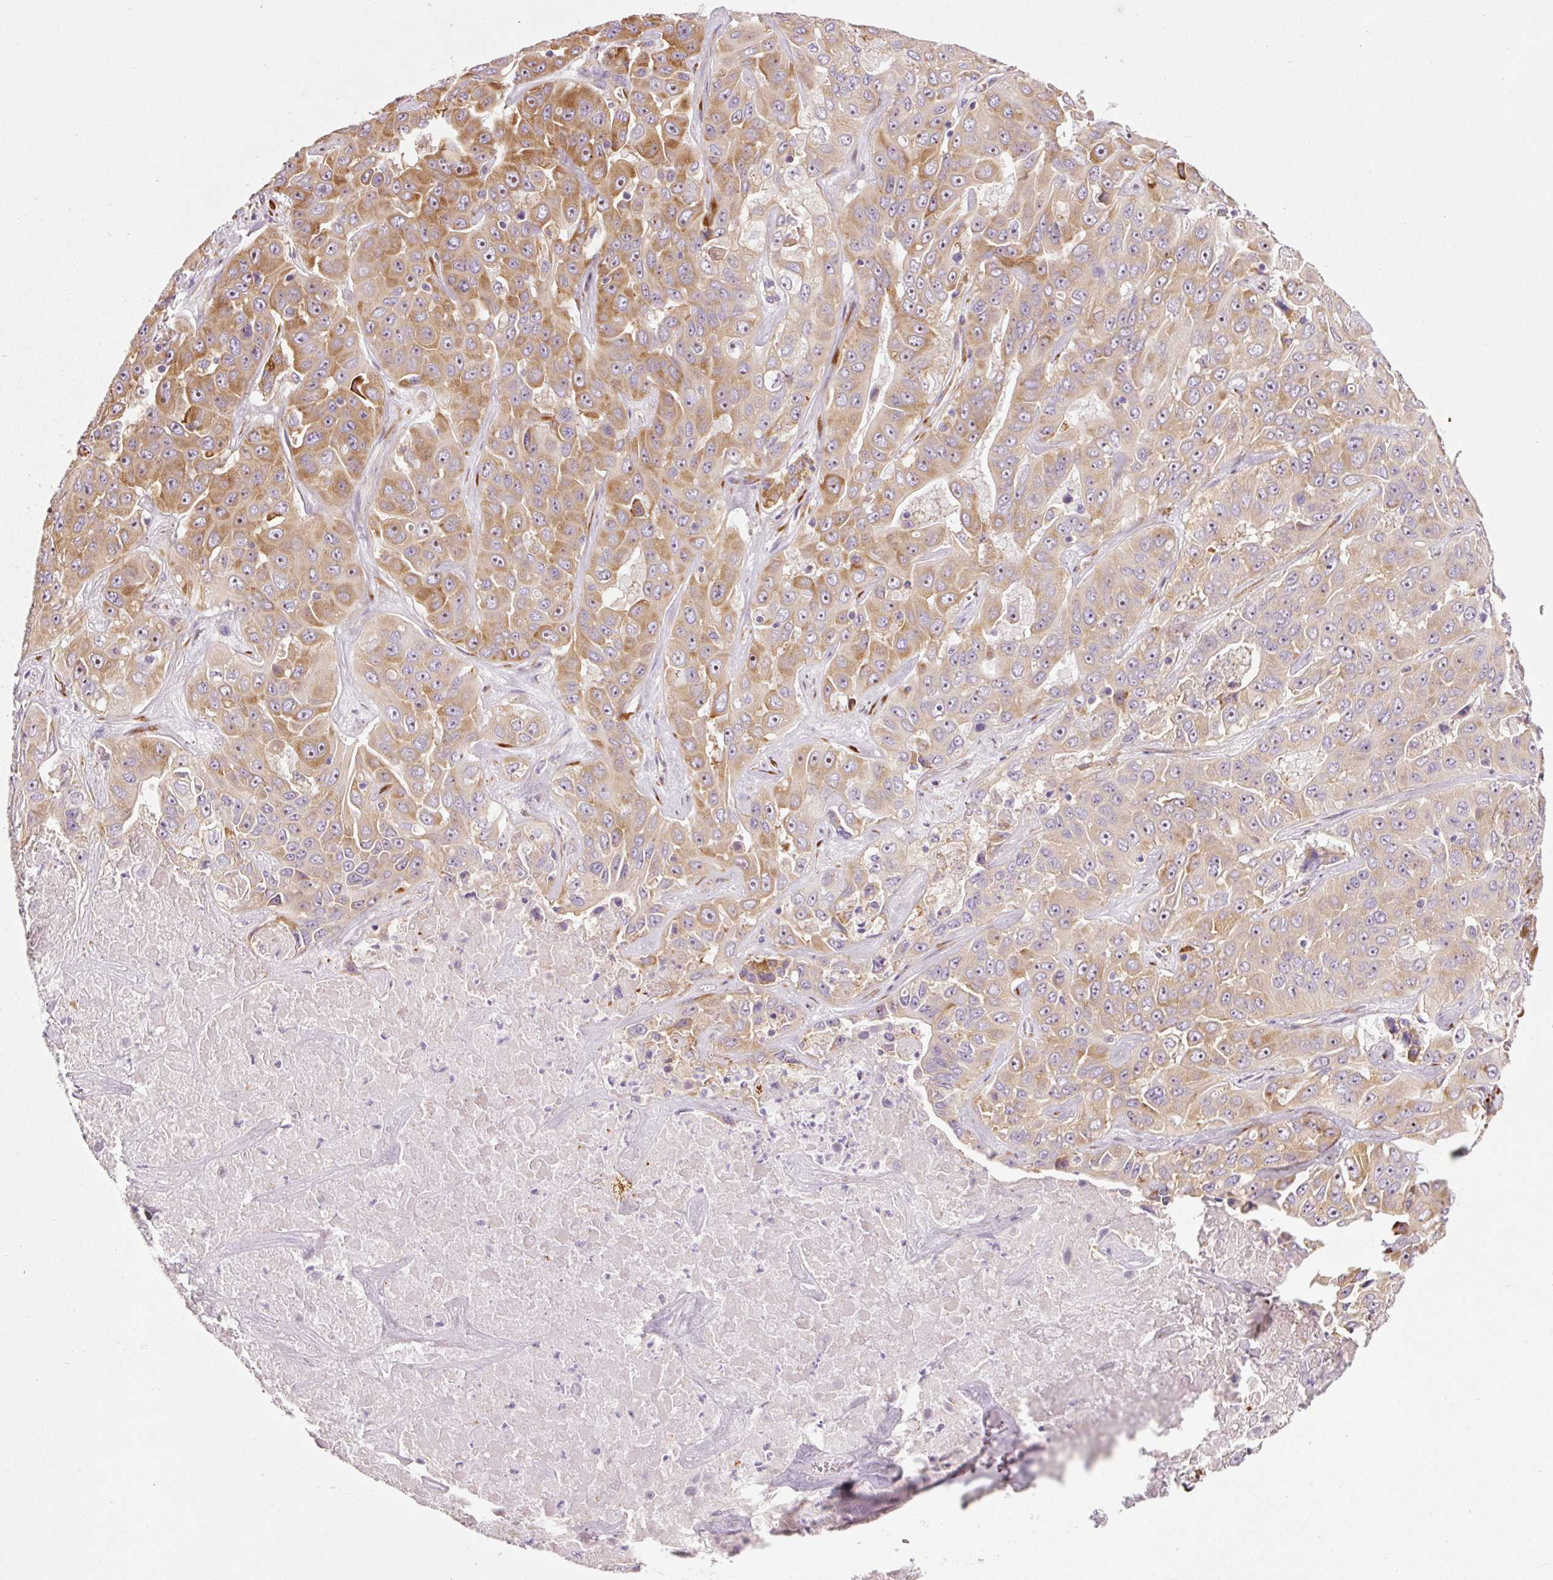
{"staining": {"intensity": "moderate", "quantity": ">75%", "location": "cytoplasmic/membranous"}, "tissue": "liver cancer", "cell_type": "Tumor cells", "image_type": "cancer", "snomed": [{"axis": "morphology", "description": "Cholangiocarcinoma"}, {"axis": "topography", "description": "Liver"}], "caption": "IHC micrograph of neoplastic tissue: human liver cancer (cholangiocarcinoma) stained using IHC displays medium levels of moderate protein expression localized specifically in the cytoplasmic/membranous of tumor cells, appearing as a cytoplasmic/membranous brown color.", "gene": "RPL10A", "patient": {"sex": "female", "age": 52}}